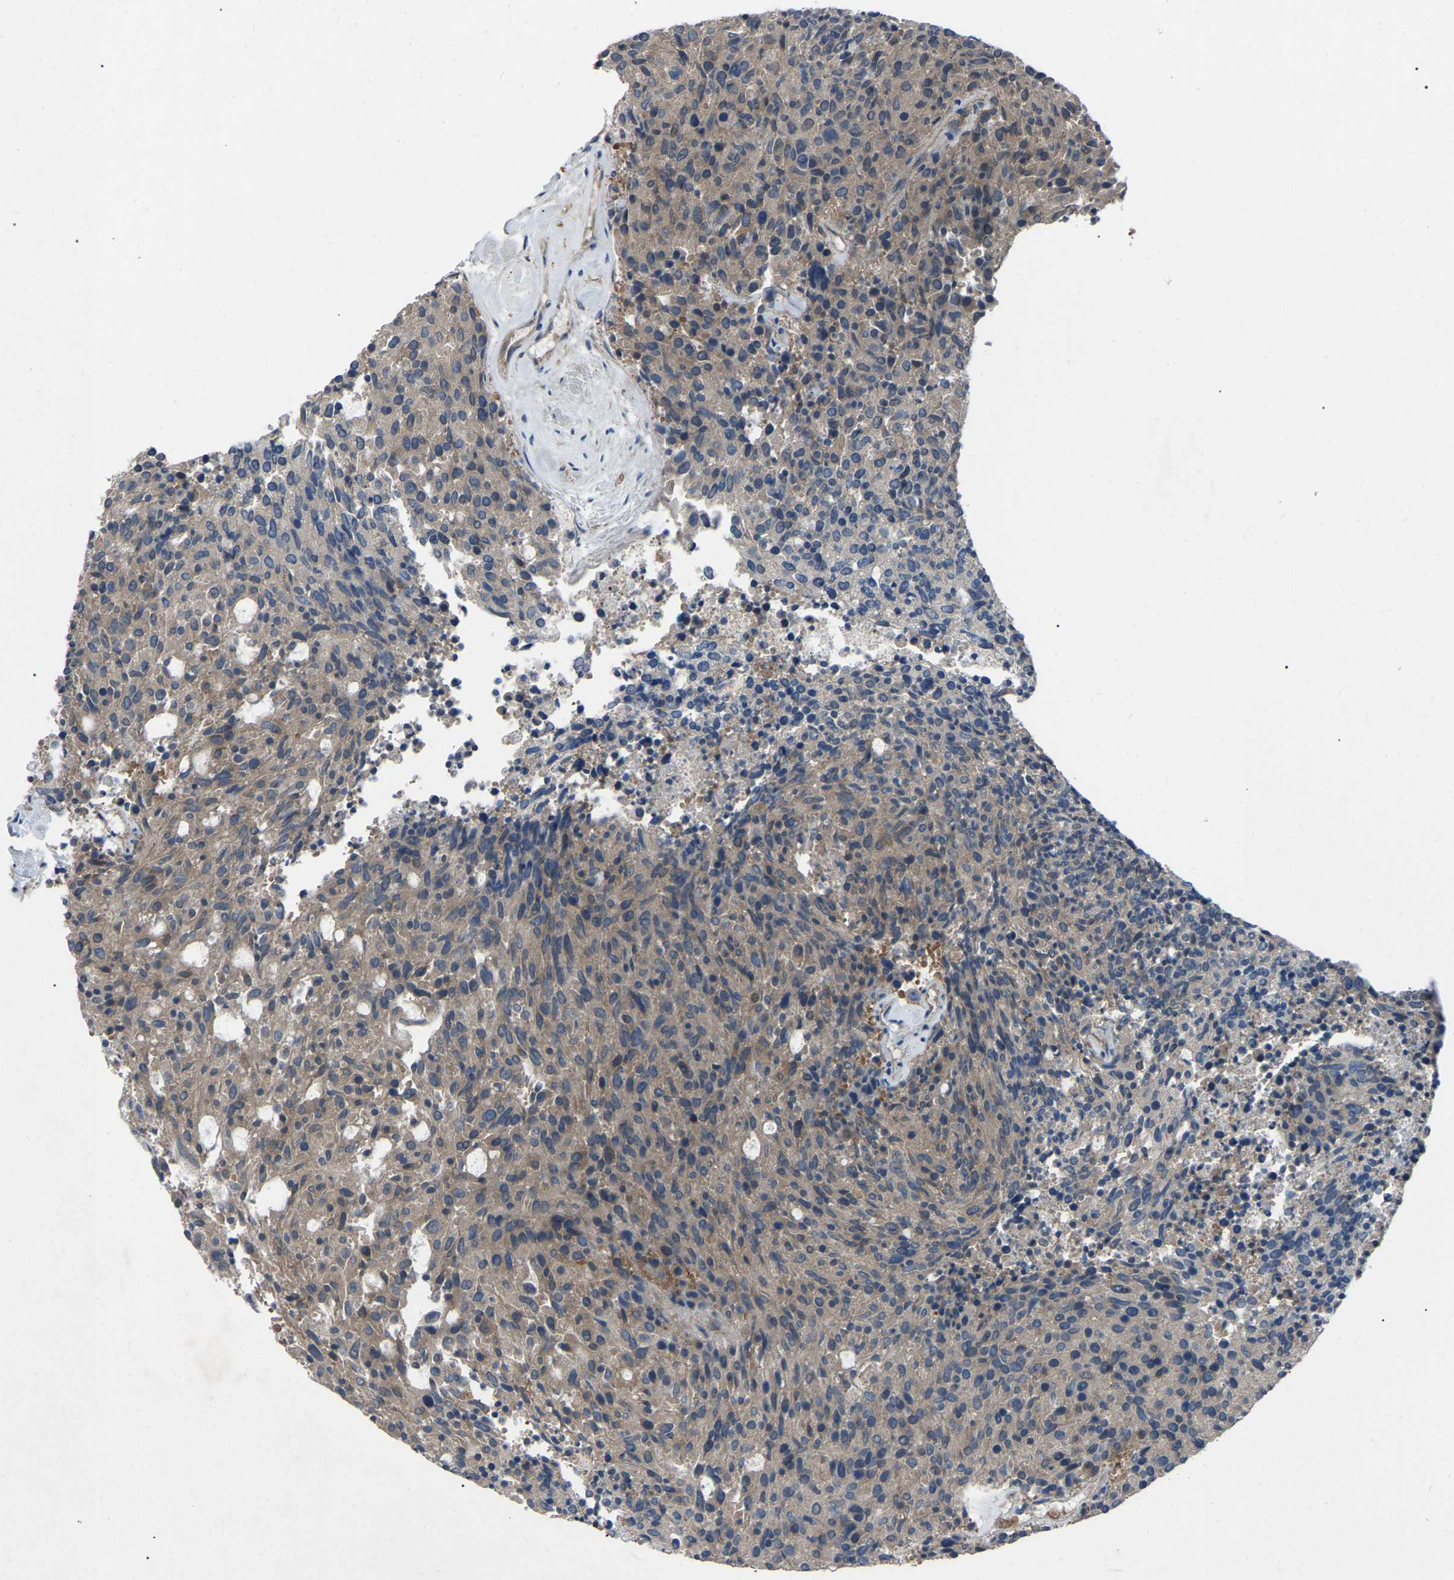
{"staining": {"intensity": "moderate", "quantity": ">75%", "location": "cytoplasmic/membranous"}, "tissue": "carcinoid", "cell_type": "Tumor cells", "image_type": "cancer", "snomed": [{"axis": "morphology", "description": "Carcinoid, malignant, NOS"}, {"axis": "topography", "description": "Pancreas"}], "caption": "Immunohistochemical staining of human carcinoid (malignant) reveals medium levels of moderate cytoplasmic/membranous staining in approximately >75% of tumor cells.", "gene": "AIMP1", "patient": {"sex": "female", "age": 54}}